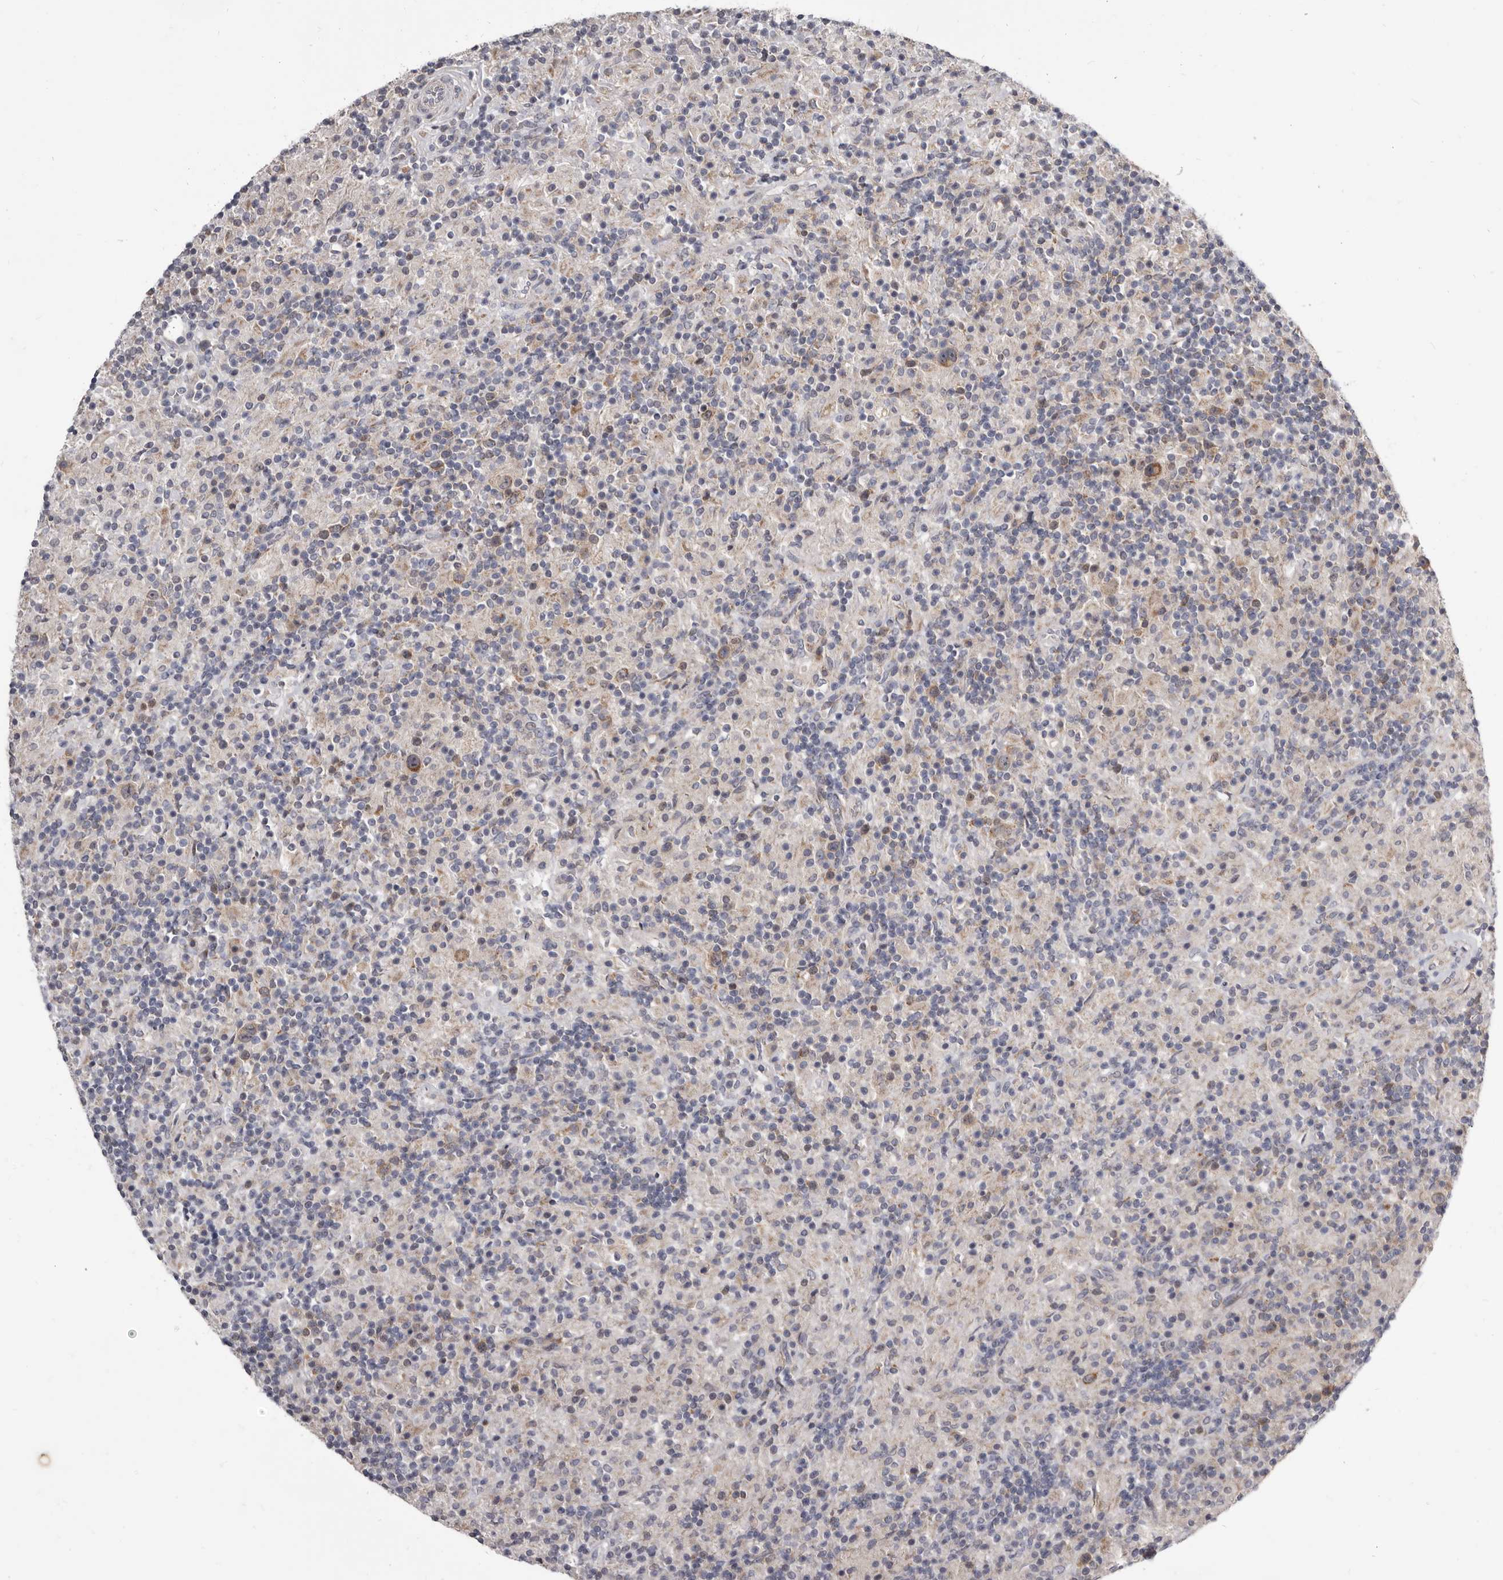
{"staining": {"intensity": "moderate", "quantity": ">75%", "location": "cytoplasmic/membranous"}, "tissue": "lymphoma", "cell_type": "Tumor cells", "image_type": "cancer", "snomed": [{"axis": "morphology", "description": "Hodgkin's disease, NOS"}, {"axis": "topography", "description": "Lymph node"}], "caption": "Immunohistochemical staining of human Hodgkin's disease reveals medium levels of moderate cytoplasmic/membranous protein staining in approximately >75% of tumor cells.", "gene": "SMC4", "patient": {"sex": "male", "age": 70}}